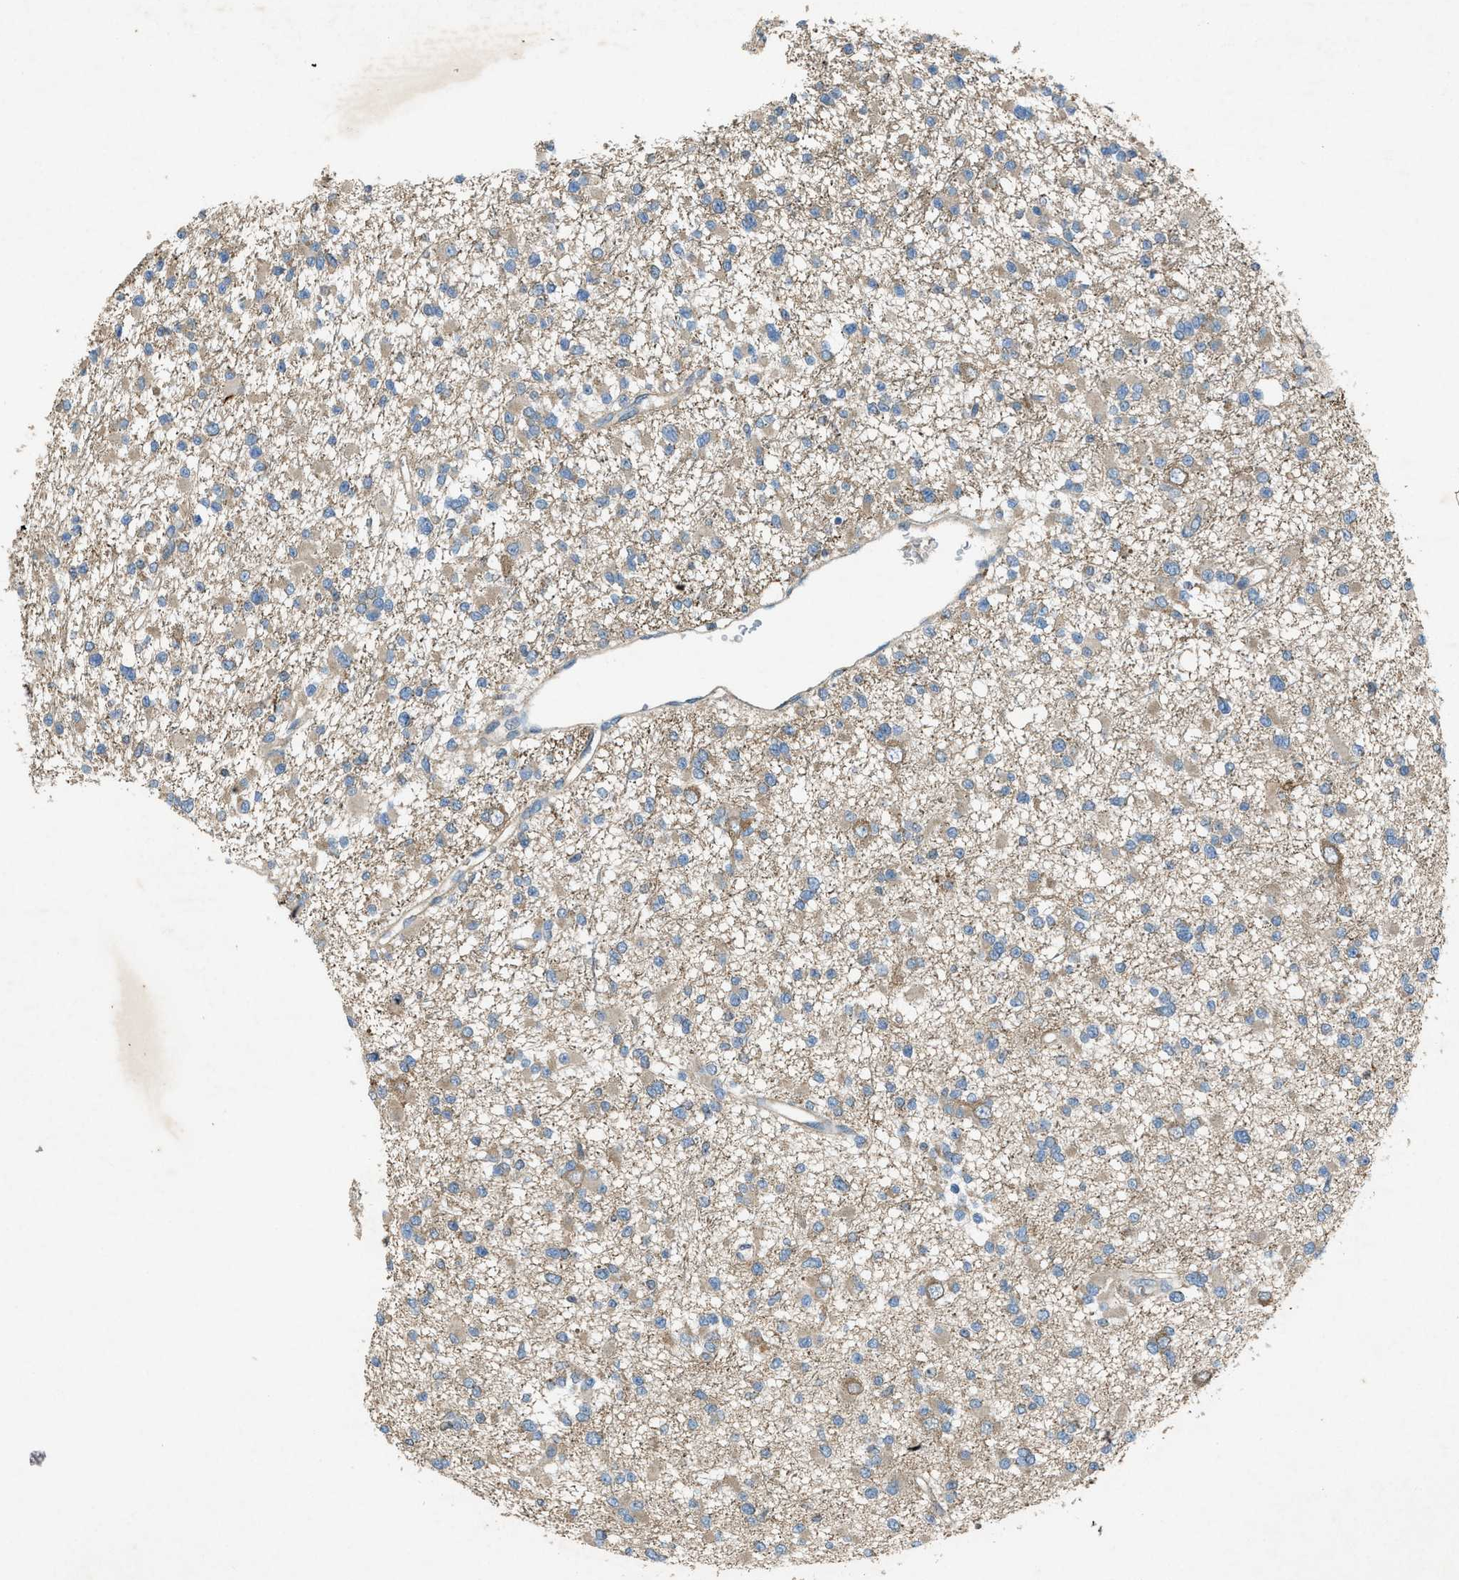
{"staining": {"intensity": "weak", "quantity": "<25%", "location": "cytoplasmic/membranous"}, "tissue": "glioma", "cell_type": "Tumor cells", "image_type": "cancer", "snomed": [{"axis": "morphology", "description": "Glioma, malignant, Low grade"}, {"axis": "topography", "description": "Brain"}], "caption": "Immunohistochemistry of glioma shows no expression in tumor cells.", "gene": "PDP2", "patient": {"sex": "female", "age": 22}}